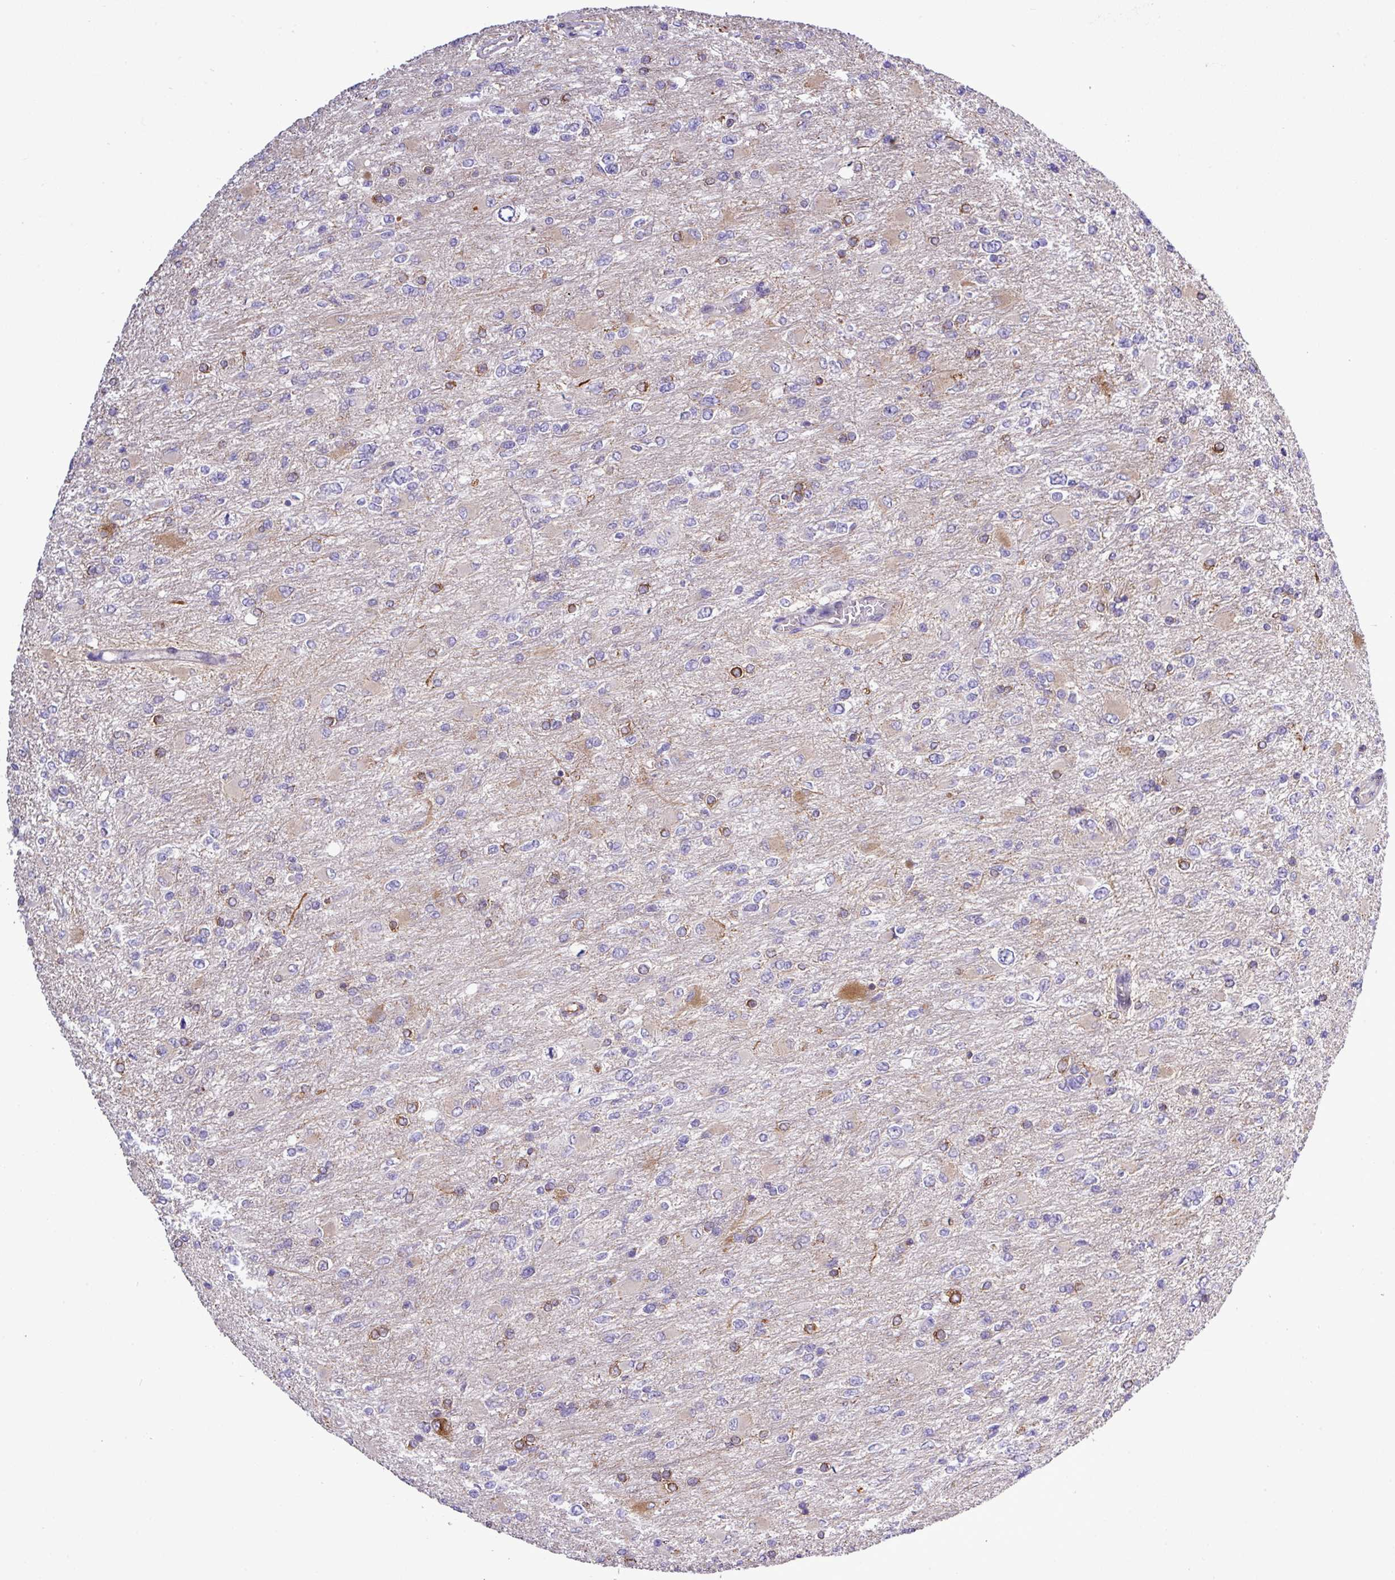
{"staining": {"intensity": "strong", "quantity": "<25%", "location": "cytoplasmic/membranous"}, "tissue": "glioma", "cell_type": "Tumor cells", "image_type": "cancer", "snomed": [{"axis": "morphology", "description": "Glioma, malignant, High grade"}, {"axis": "topography", "description": "Cerebral cortex"}], "caption": "The micrograph reveals immunohistochemical staining of malignant glioma (high-grade). There is strong cytoplasmic/membranous expression is seen in about <25% of tumor cells.", "gene": "CWH43", "patient": {"sex": "female", "age": 36}}